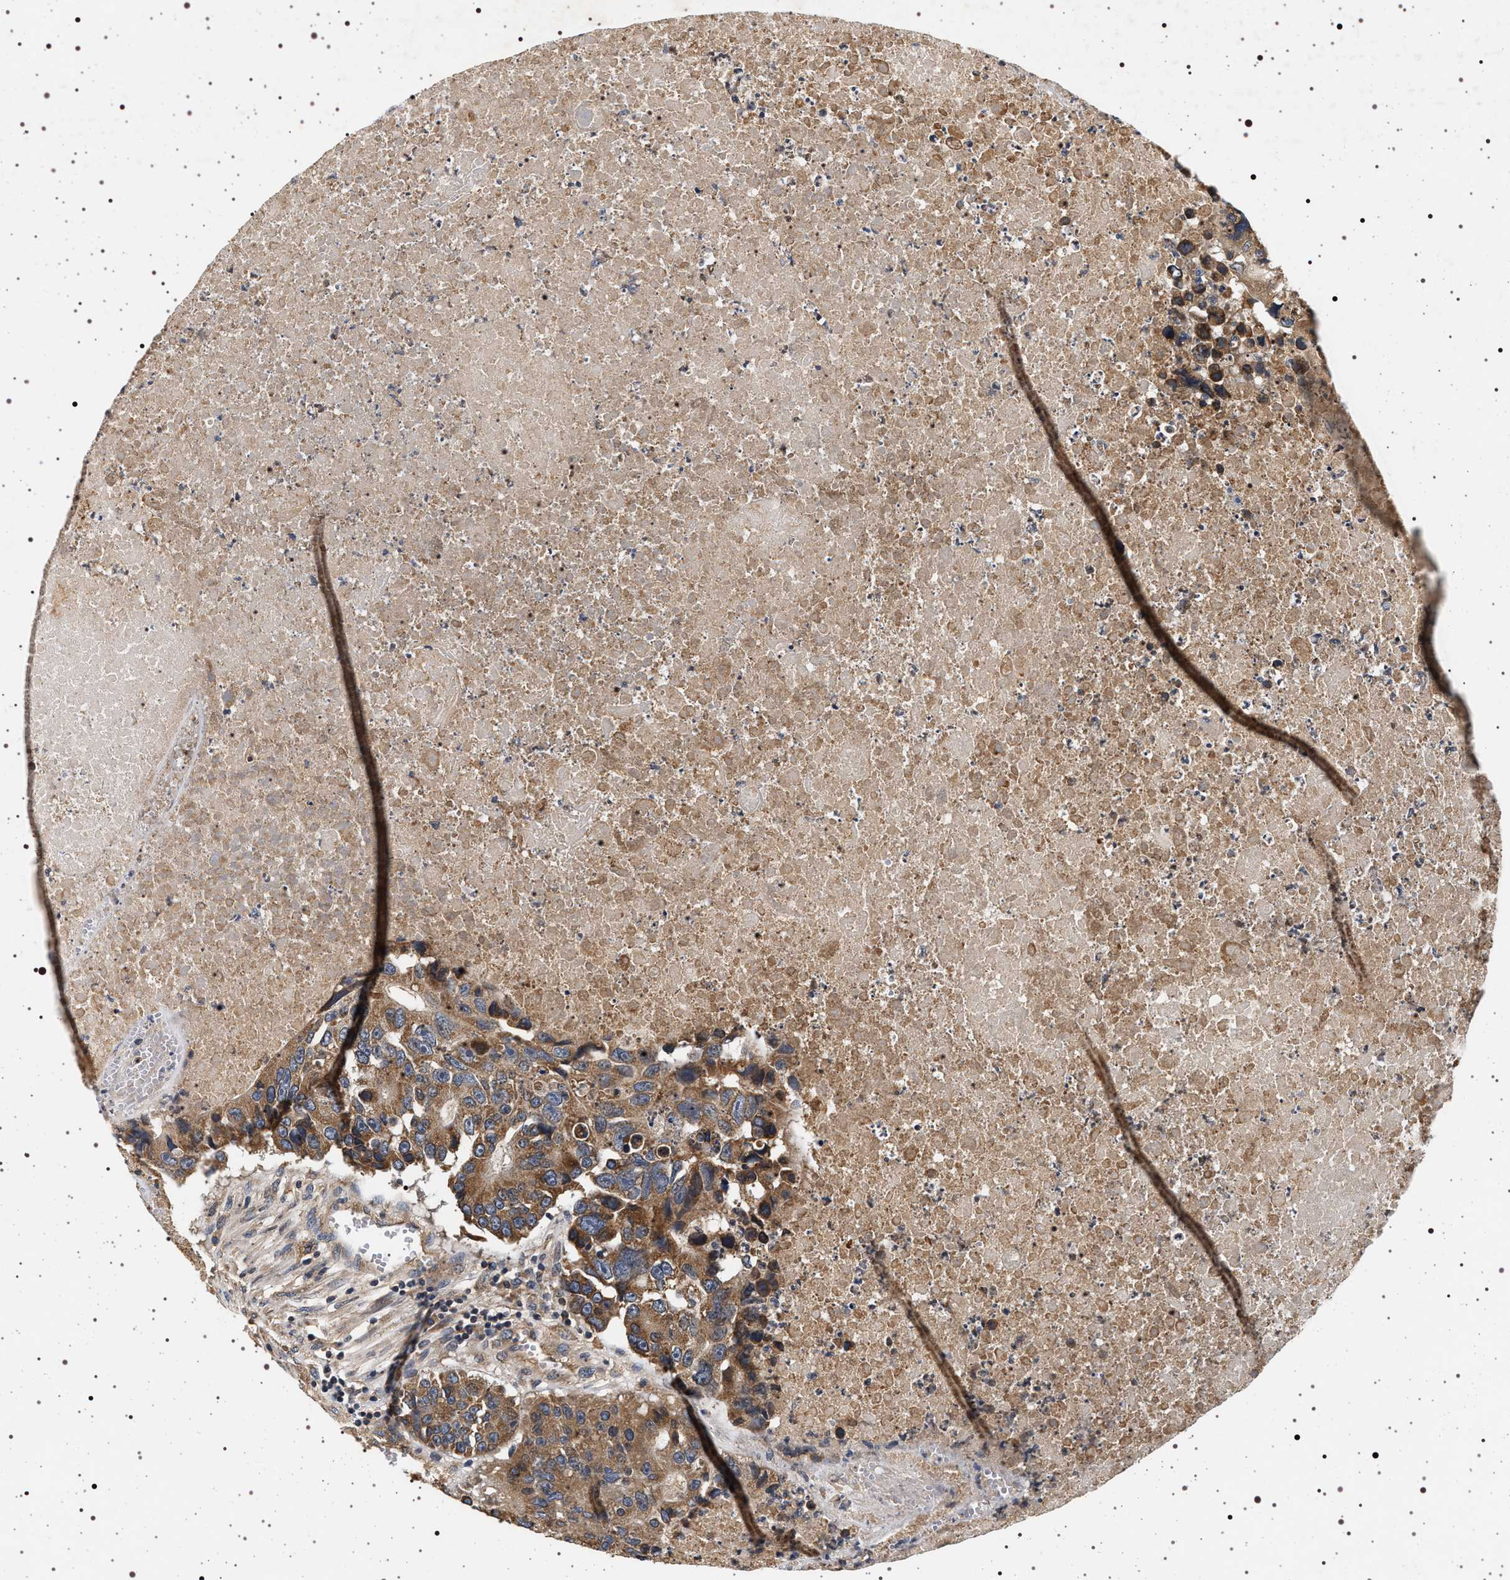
{"staining": {"intensity": "moderate", "quantity": ">75%", "location": "cytoplasmic/membranous"}, "tissue": "colorectal cancer", "cell_type": "Tumor cells", "image_type": "cancer", "snomed": [{"axis": "morphology", "description": "Adenocarcinoma, NOS"}, {"axis": "topography", "description": "Colon"}], "caption": "This is a micrograph of immunohistochemistry staining of colorectal cancer, which shows moderate positivity in the cytoplasmic/membranous of tumor cells.", "gene": "DCBLD2", "patient": {"sex": "male", "age": 87}}